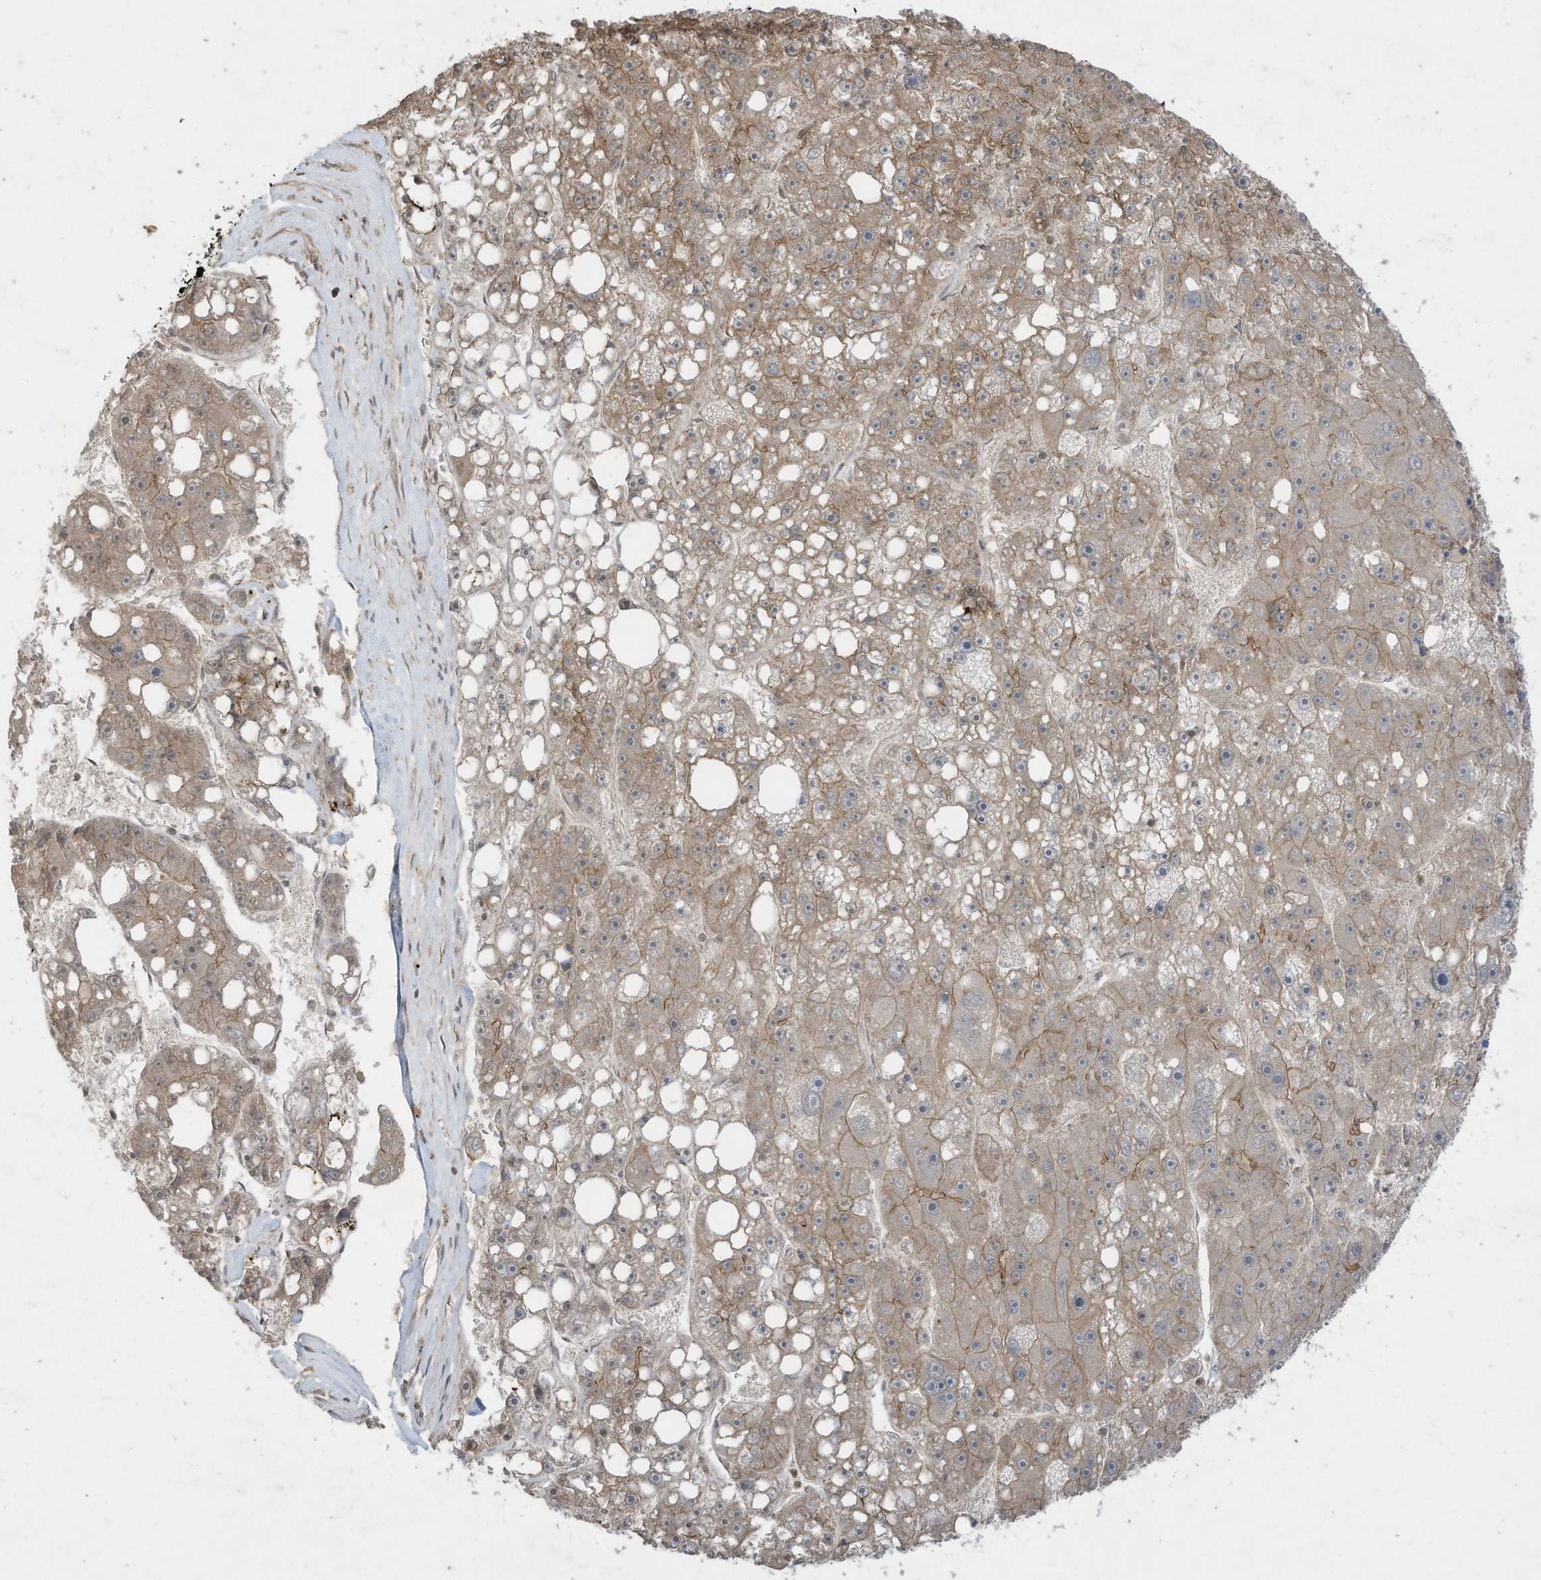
{"staining": {"intensity": "weak", "quantity": "25%-75%", "location": "cytoplasmic/membranous"}, "tissue": "liver cancer", "cell_type": "Tumor cells", "image_type": "cancer", "snomed": [{"axis": "morphology", "description": "Carcinoma, Hepatocellular, NOS"}, {"axis": "topography", "description": "Liver"}], "caption": "Protein positivity by immunohistochemistry (IHC) reveals weak cytoplasmic/membranous staining in about 25%-75% of tumor cells in liver cancer (hepatocellular carcinoma).", "gene": "MATN2", "patient": {"sex": "female", "age": 61}}